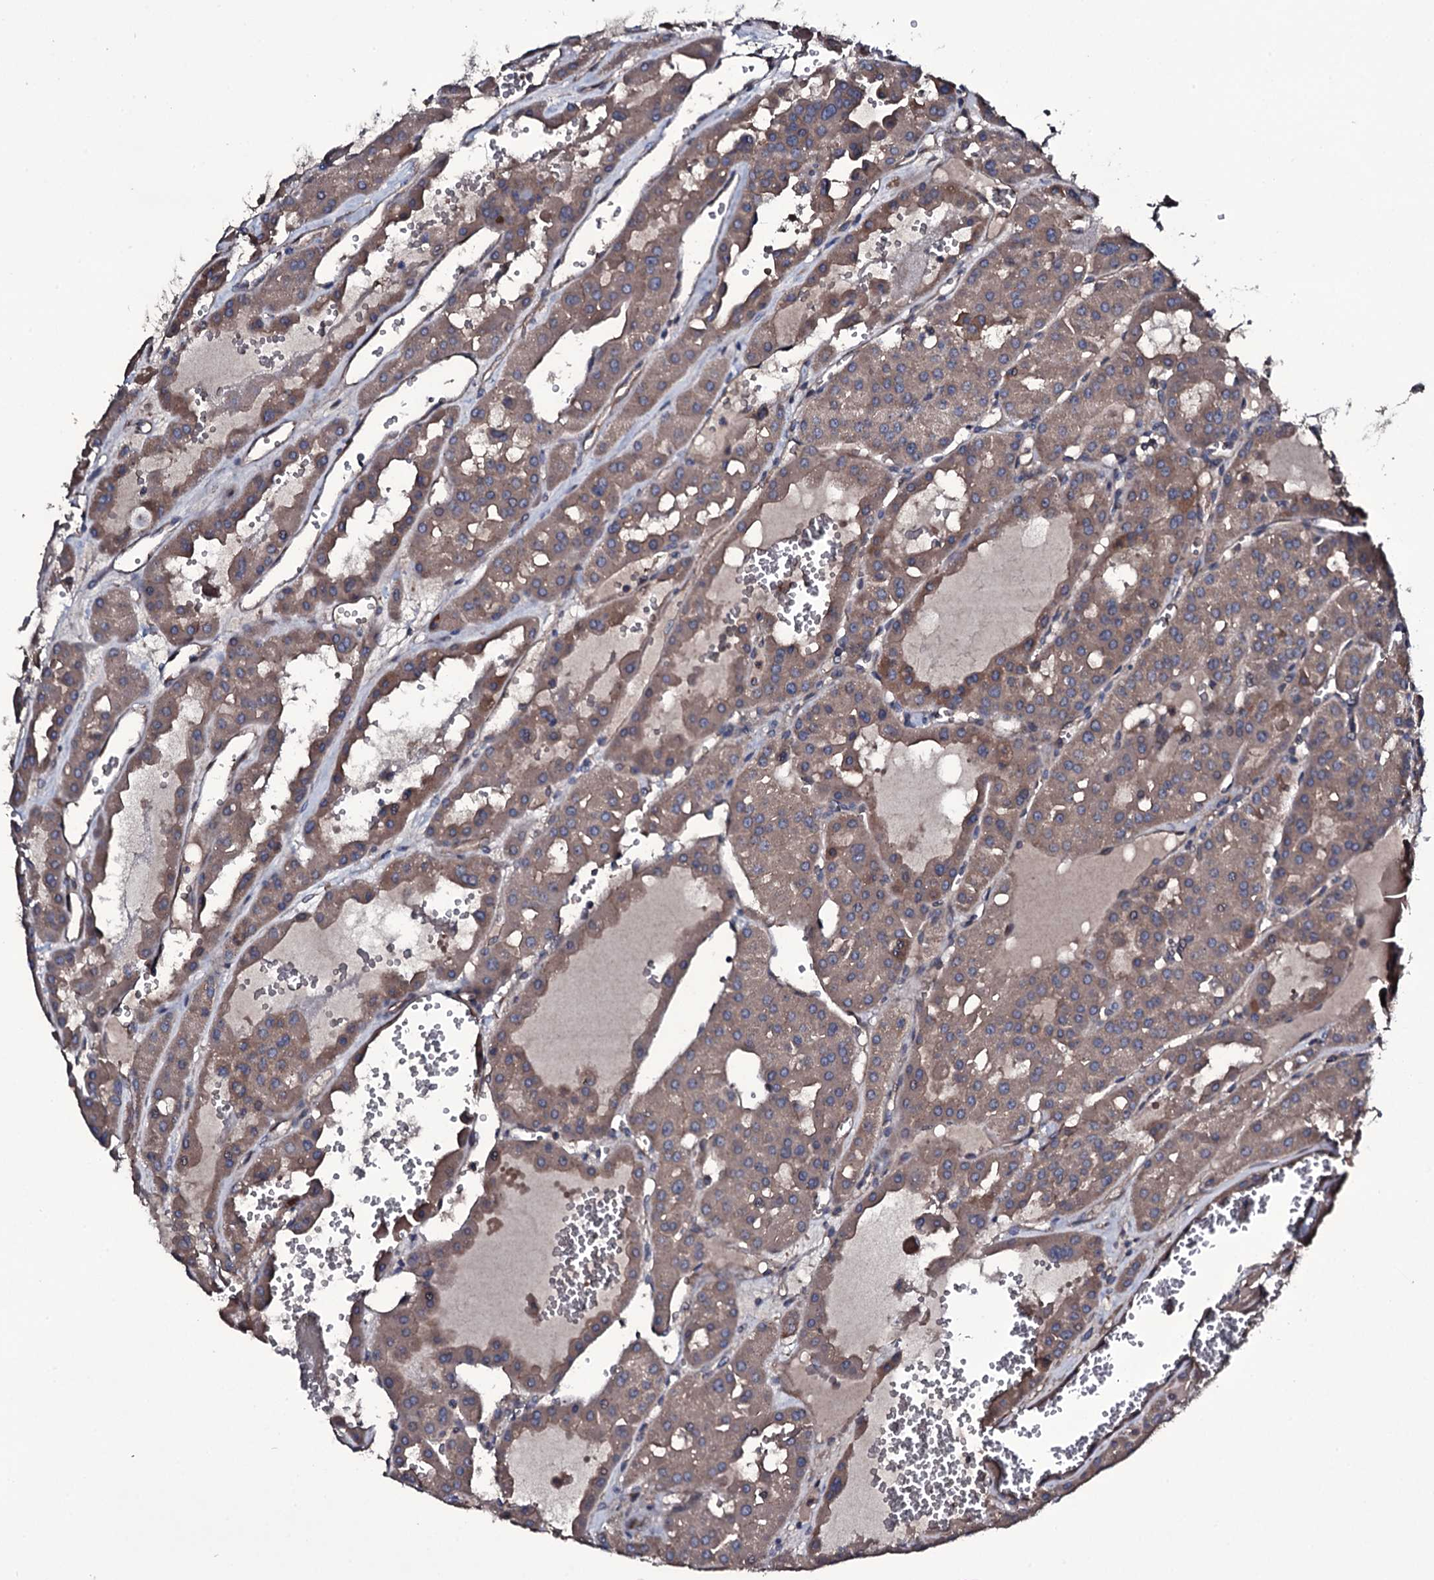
{"staining": {"intensity": "moderate", "quantity": ">75%", "location": "cytoplasmic/membranous"}, "tissue": "renal cancer", "cell_type": "Tumor cells", "image_type": "cancer", "snomed": [{"axis": "morphology", "description": "Carcinoma, NOS"}, {"axis": "topography", "description": "Kidney"}], "caption": "IHC of human renal cancer (carcinoma) reveals medium levels of moderate cytoplasmic/membranous positivity in approximately >75% of tumor cells.", "gene": "WIPF3", "patient": {"sex": "female", "age": 75}}